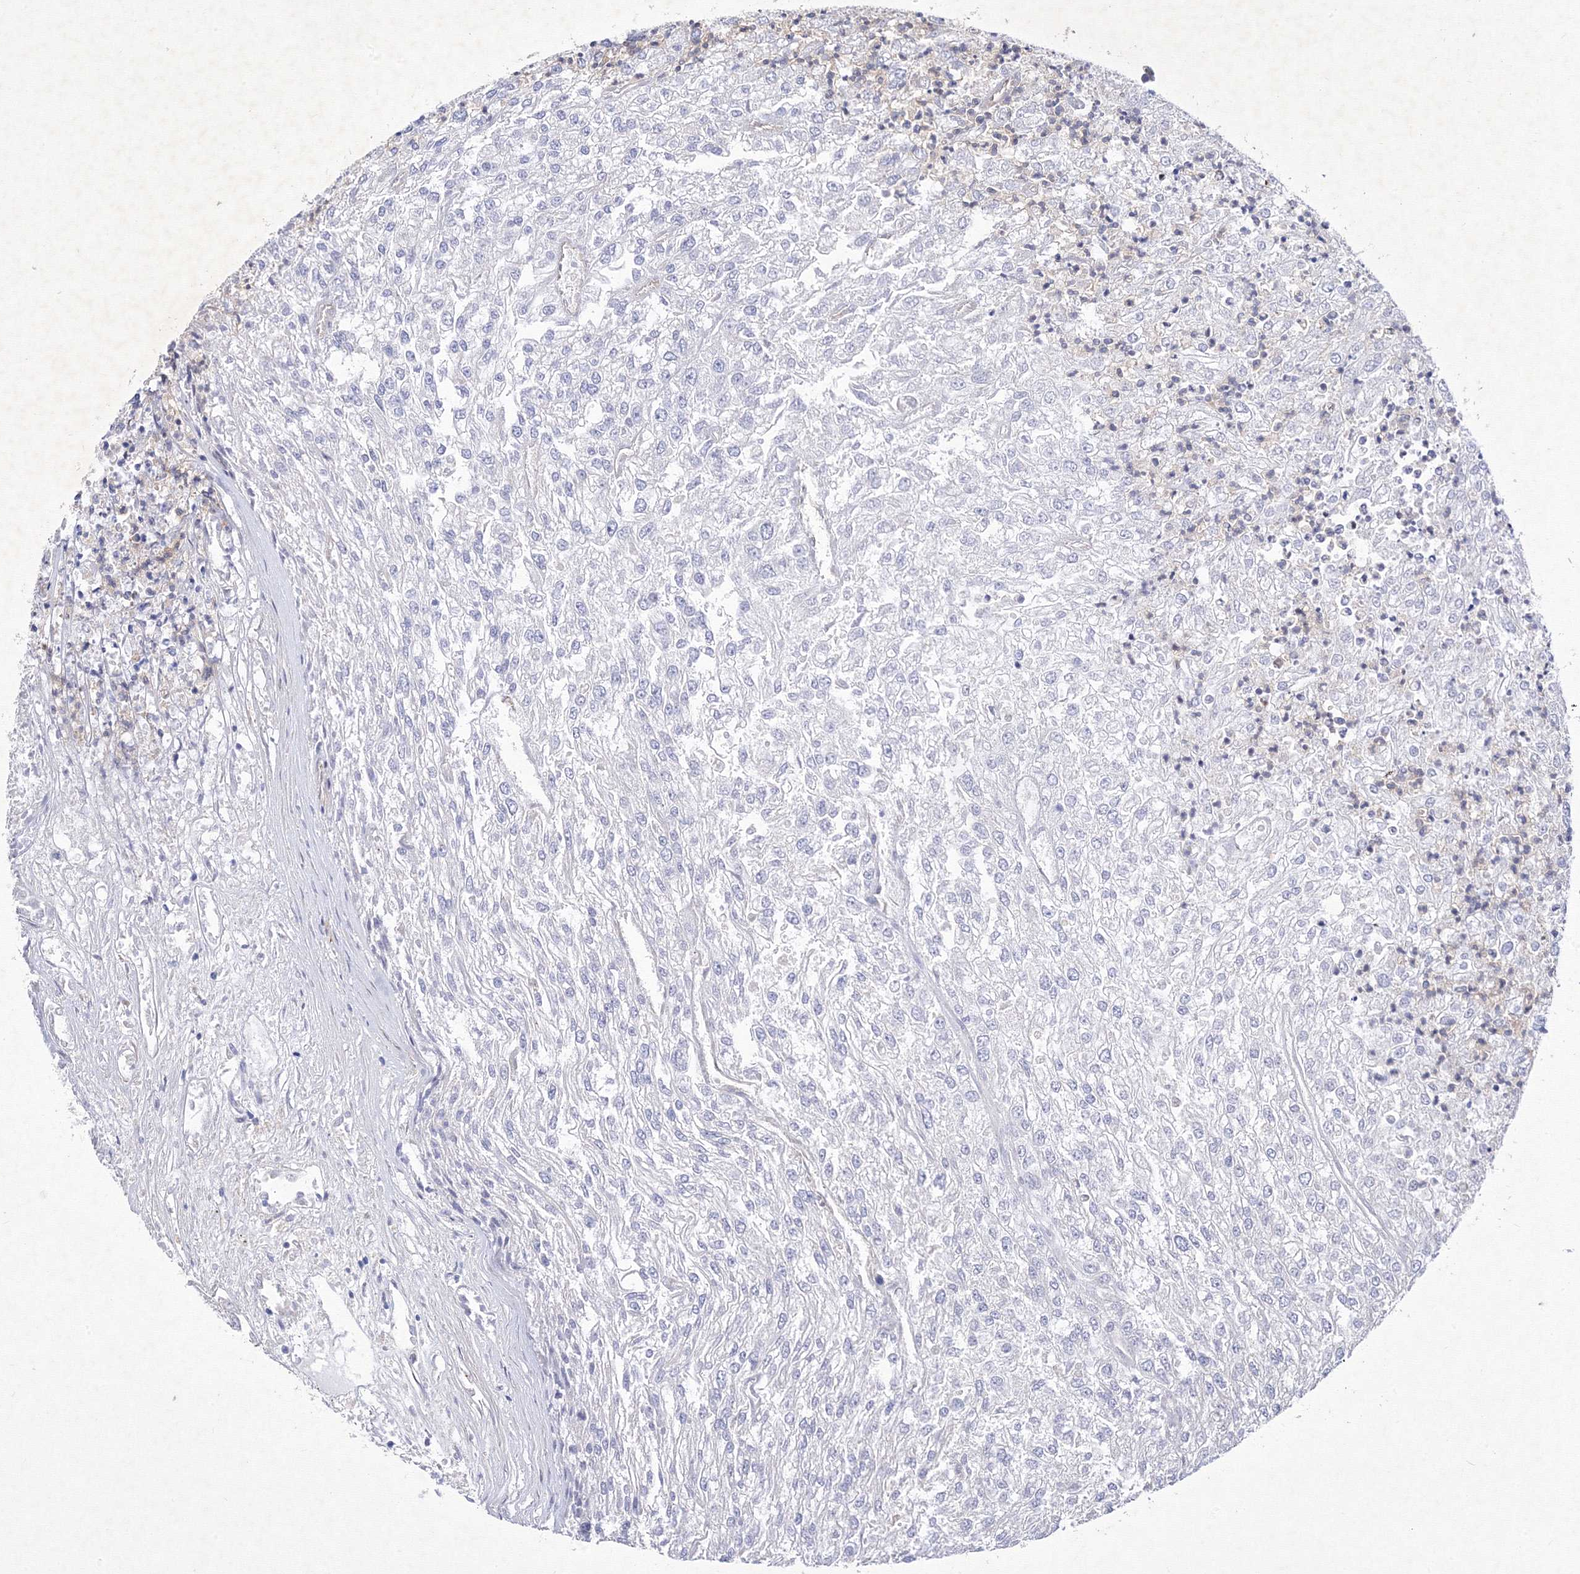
{"staining": {"intensity": "negative", "quantity": "none", "location": "none"}, "tissue": "renal cancer", "cell_type": "Tumor cells", "image_type": "cancer", "snomed": [{"axis": "morphology", "description": "Adenocarcinoma, NOS"}, {"axis": "topography", "description": "Kidney"}], "caption": "Immunohistochemistry (IHC) histopathology image of neoplastic tissue: human renal cancer (adenocarcinoma) stained with DAB (3,3'-diaminobenzidine) demonstrates no significant protein expression in tumor cells. (Immunohistochemistry (IHC), brightfield microscopy, high magnification).", "gene": "SNX18", "patient": {"sex": "female", "age": 54}}